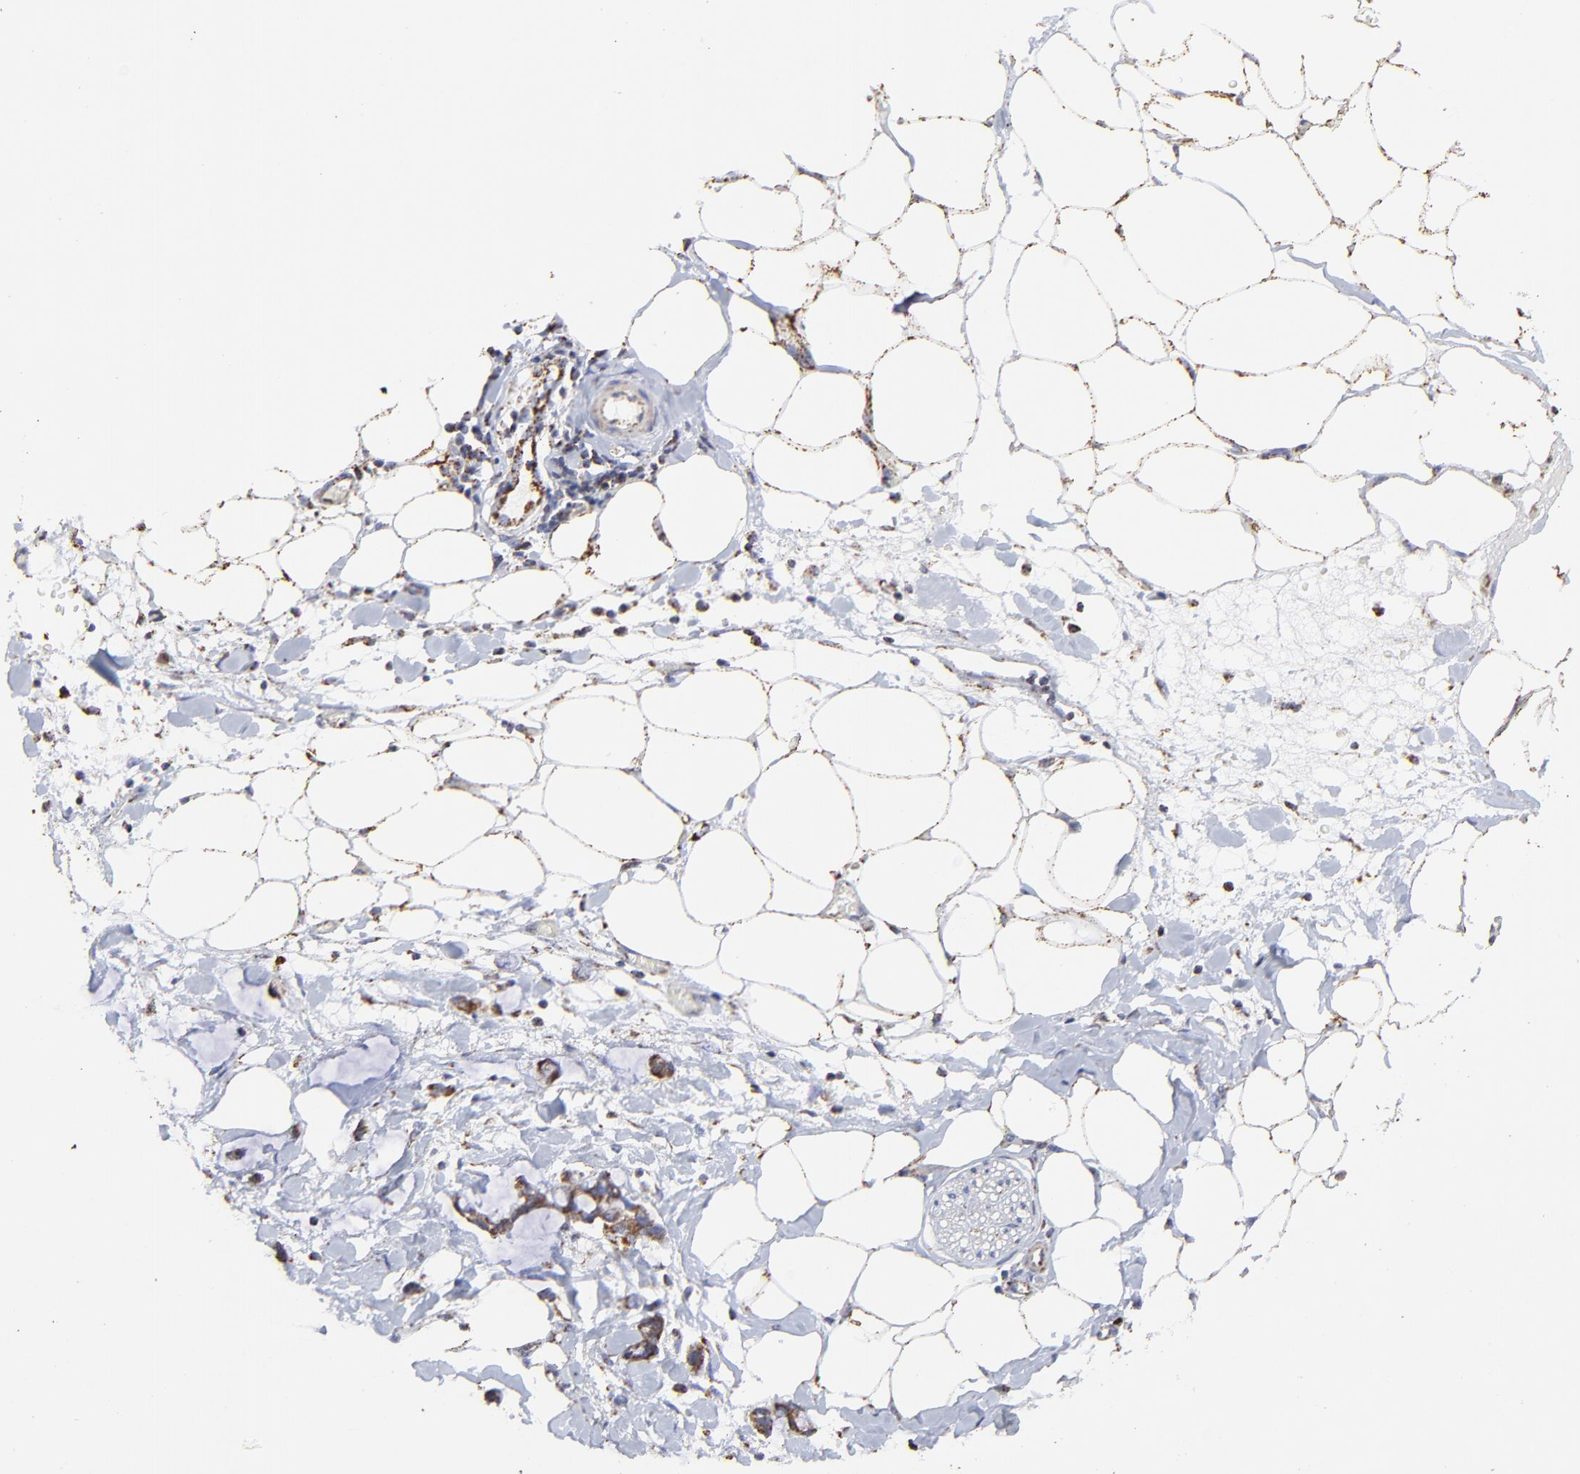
{"staining": {"intensity": "moderate", "quantity": "25%-75%", "location": "cytoplasmic/membranous"}, "tissue": "adipose tissue", "cell_type": "Adipocytes", "image_type": "normal", "snomed": [{"axis": "morphology", "description": "Normal tissue, NOS"}, {"axis": "morphology", "description": "Adenocarcinoma, NOS"}, {"axis": "topography", "description": "Colon"}, {"axis": "topography", "description": "Peripheral nerve tissue"}], "caption": "A high-resolution image shows immunohistochemistry (IHC) staining of normal adipose tissue, which shows moderate cytoplasmic/membranous positivity in about 25%-75% of adipocytes. Using DAB (brown) and hematoxylin (blue) stains, captured at high magnification using brightfield microscopy.", "gene": "PINK1", "patient": {"sex": "male", "age": 14}}